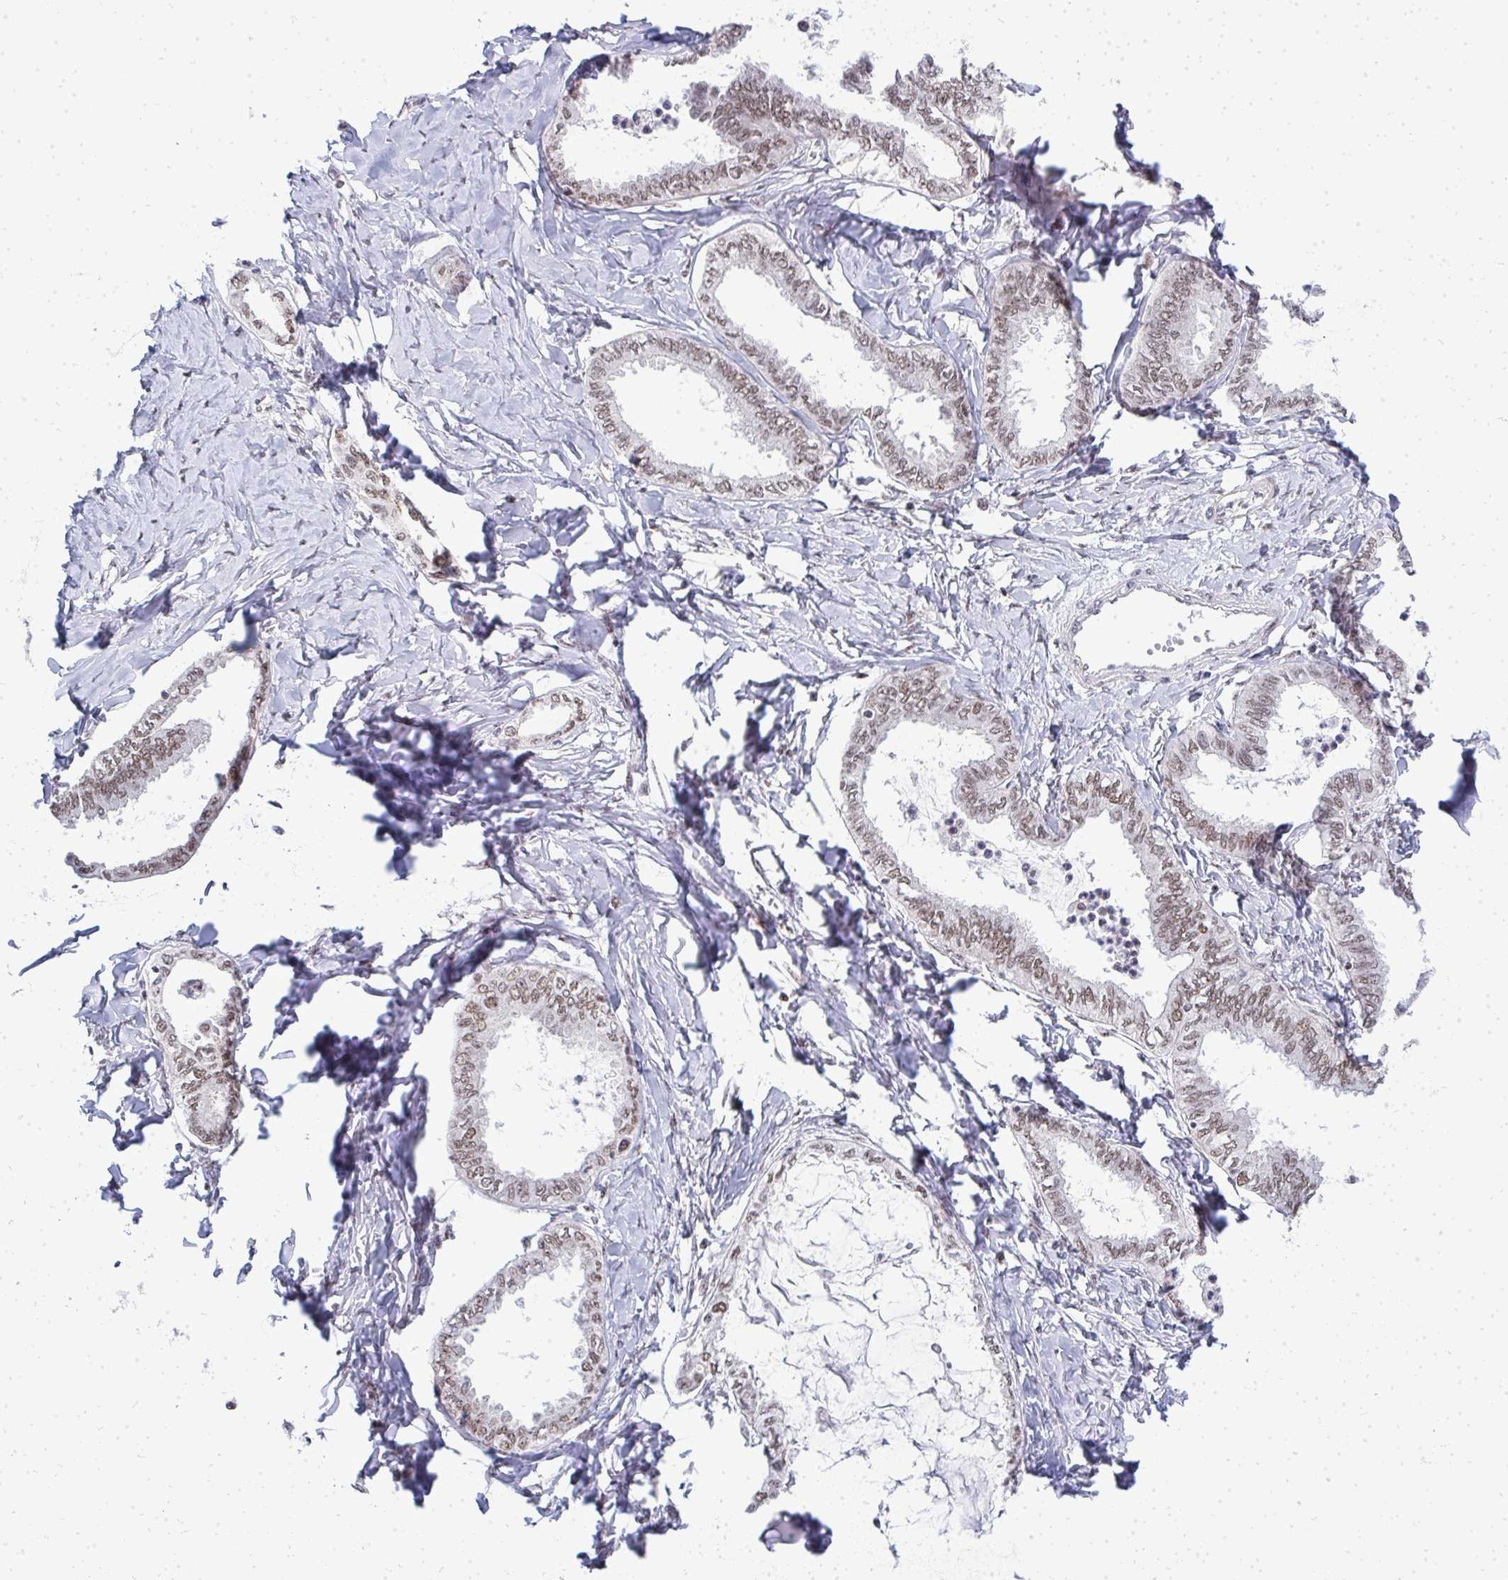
{"staining": {"intensity": "moderate", "quantity": ">75%", "location": "nuclear"}, "tissue": "ovarian cancer", "cell_type": "Tumor cells", "image_type": "cancer", "snomed": [{"axis": "morphology", "description": "Carcinoma, endometroid"}, {"axis": "topography", "description": "Ovary"}], "caption": "Moderate nuclear staining for a protein is appreciated in approximately >75% of tumor cells of endometroid carcinoma (ovarian) using immunohistochemistry.", "gene": "SIRT7", "patient": {"sex": "female", "age": 70}}